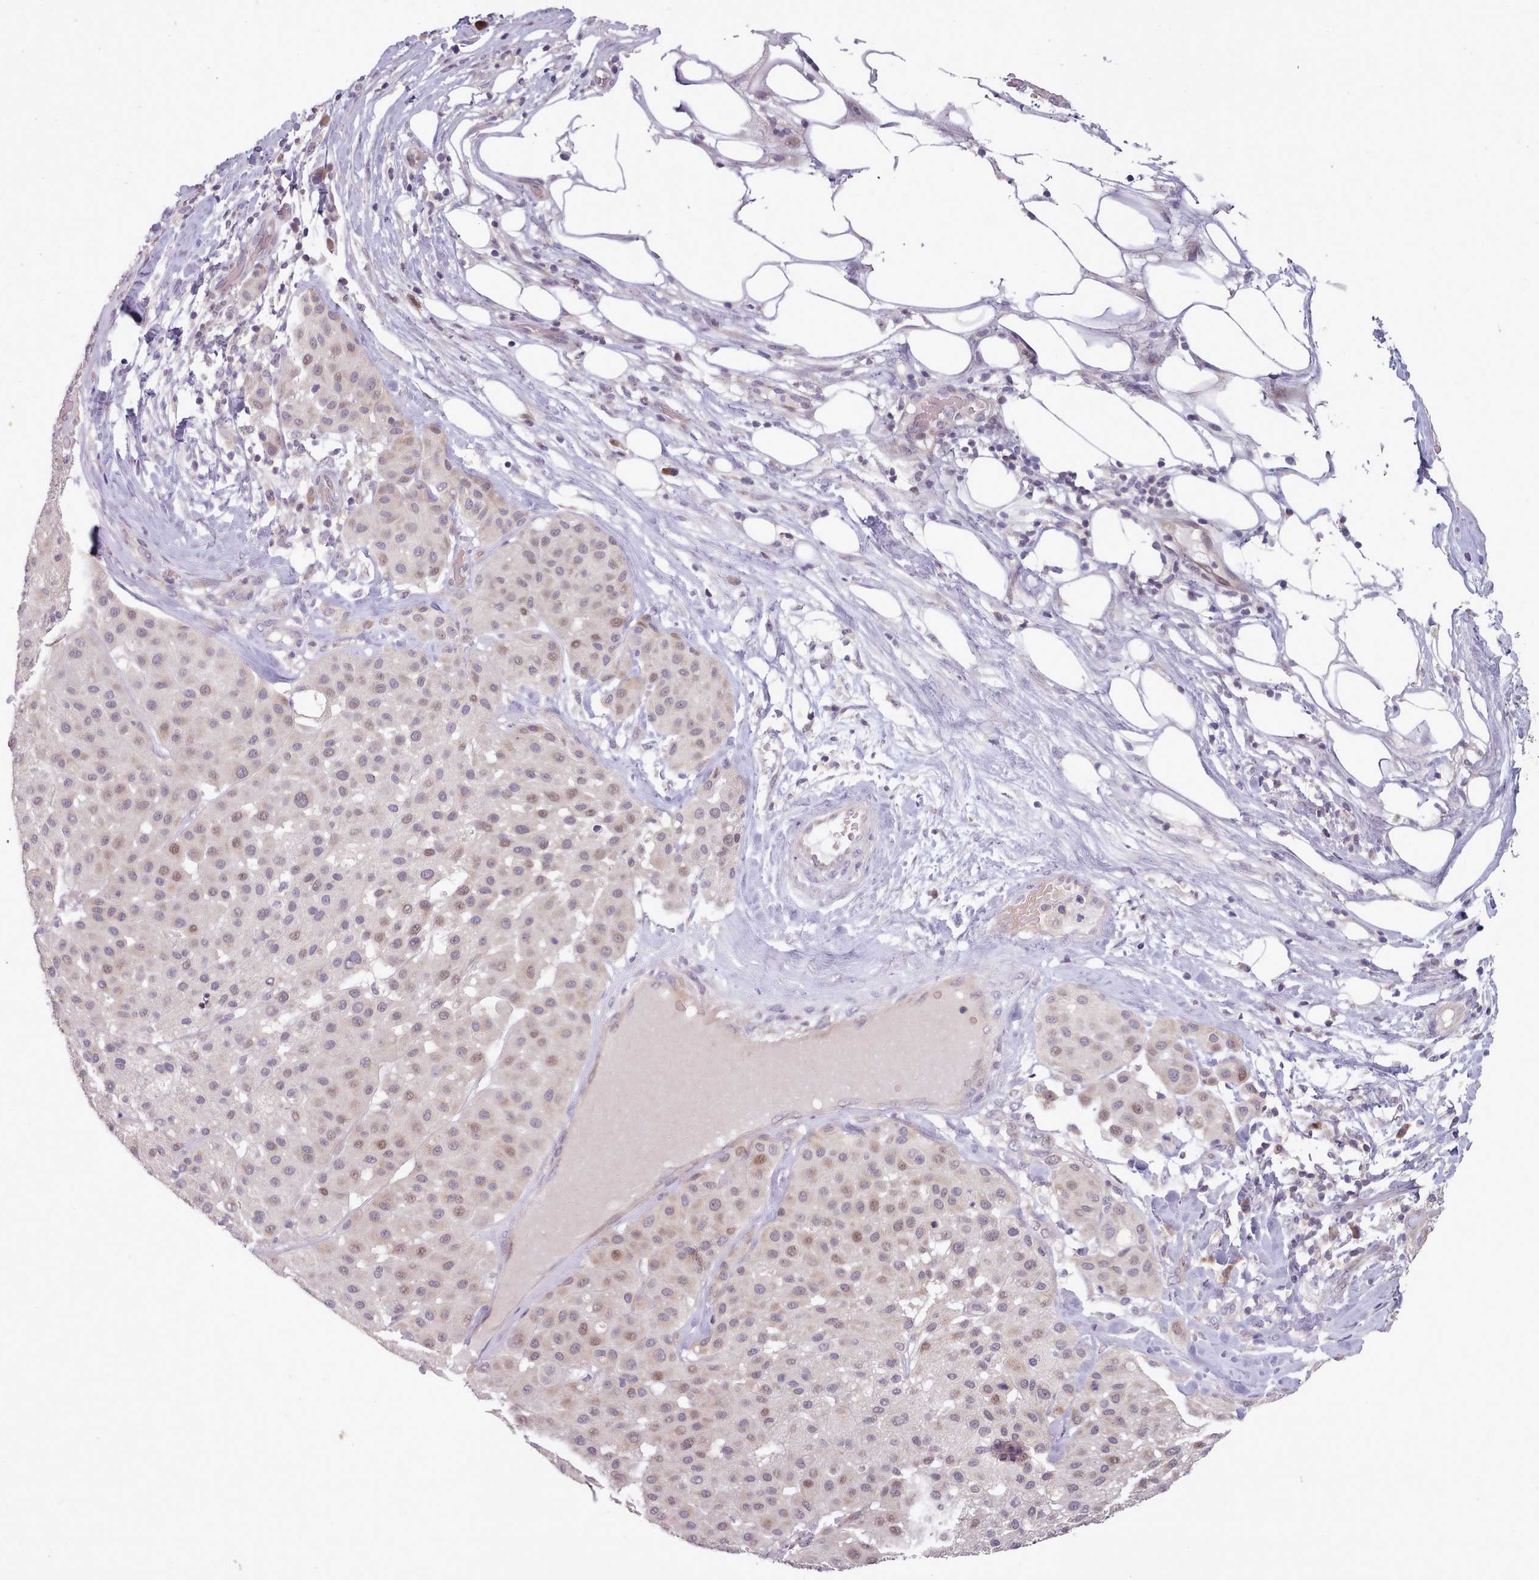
{"staining": {"intensity": "weak", "quantity": "<25%", "location": "cytoplasmic/membranous"}, "tissue": "melanoma", "cell_type": "Tumor cells", "image_type": "cancer", "snomed": [{"axis": "morphology", "description": "Malignant melanoma, Metastatic site"}, {"axis": "topography", "description": "Smooth muscle"}], "caption": "DAB (3,3'-diaminobenzidine) immunohistochemical staining of melanoma reveals no significant staining in tumor cells.", "gene": "CLNS1A", "patient": {"sex": "male", "age": 41}}